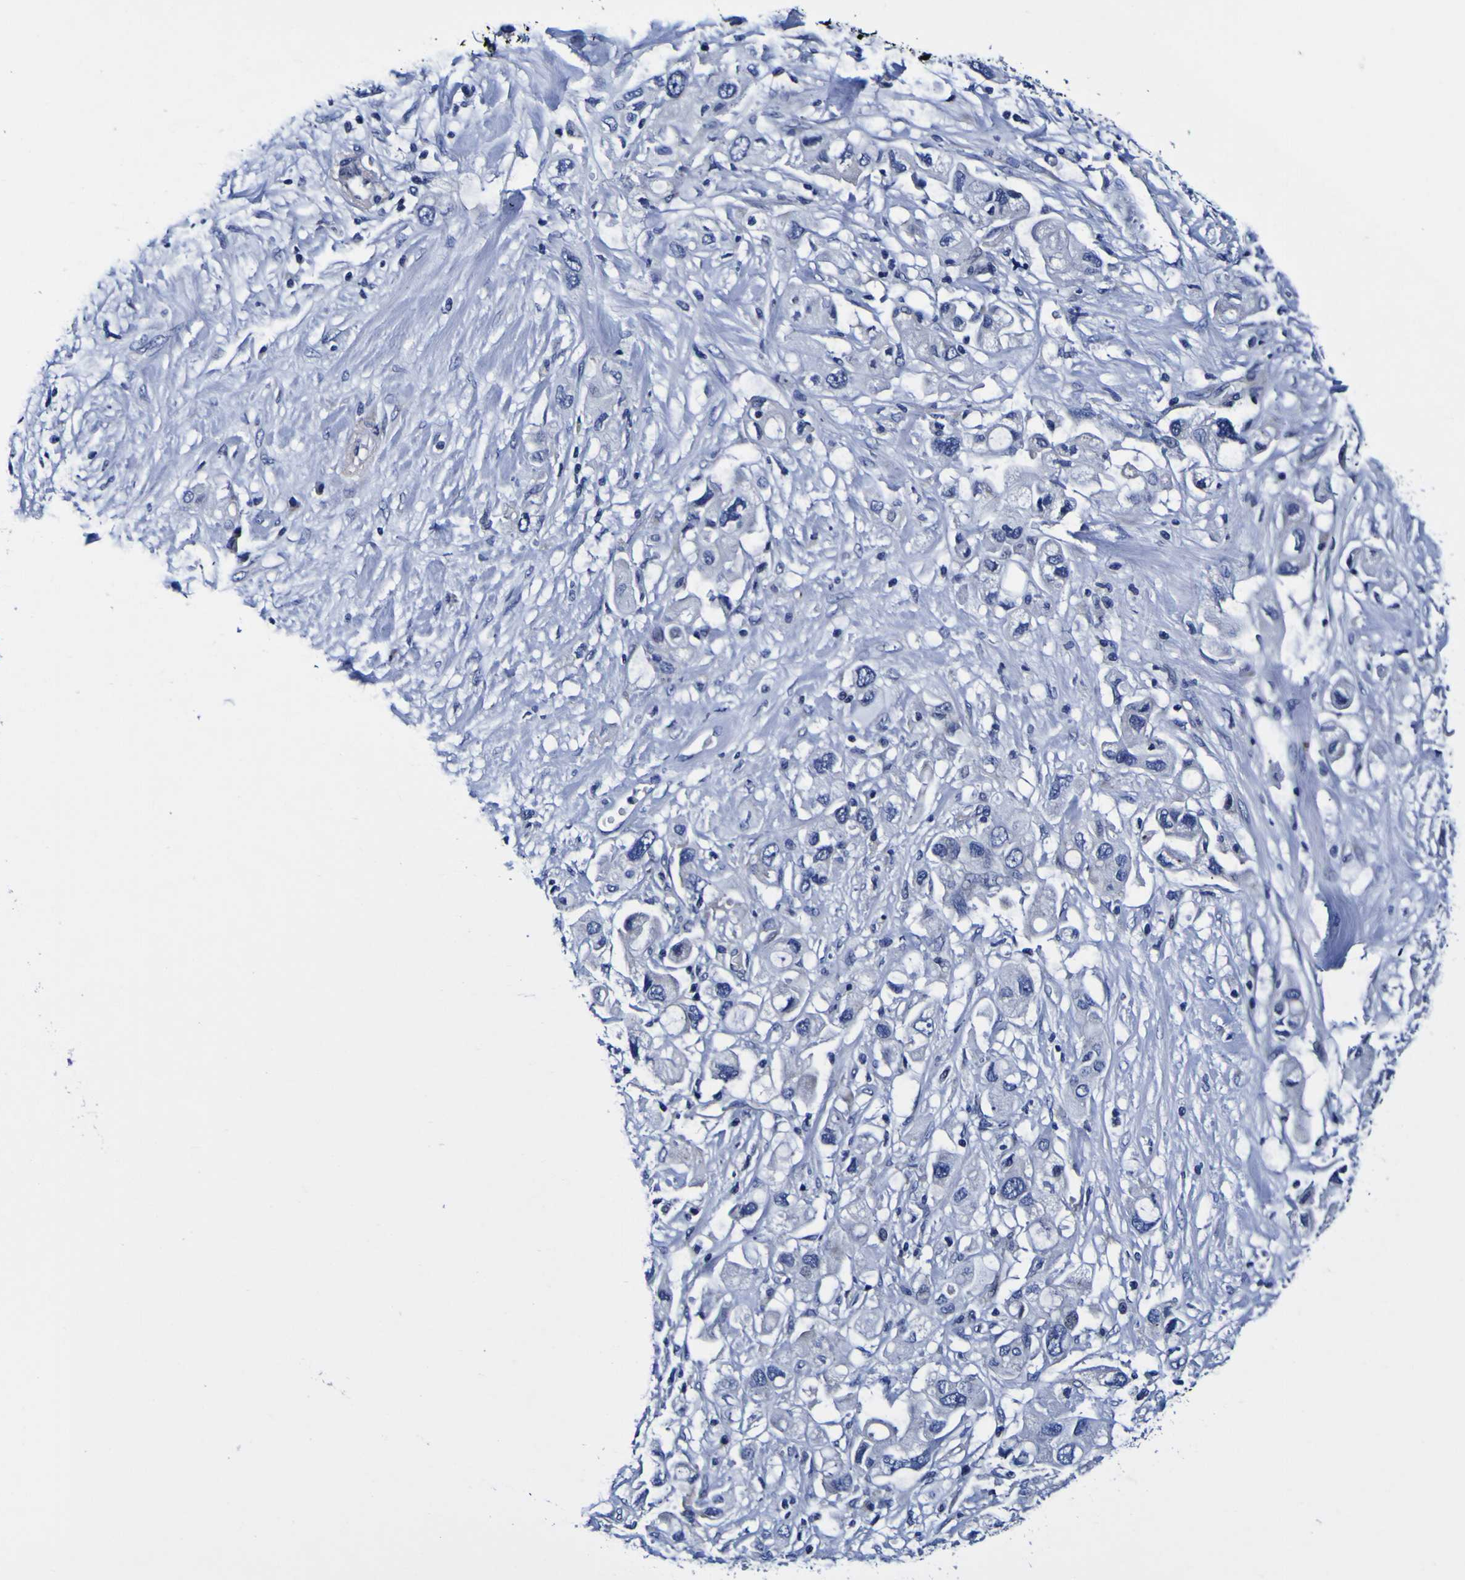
{"staining": {"intensity": "negative", "quantity": "none", "location": "none"}, "tissue": "pancreatic cancer", "cell_type": "Tumor cells", "image_type": "cancer", "snomed": [{"axis": "morphology", "description": "Adenocarcinoma, NOS"}, {"axis": "topography", "description": "Pancreas"}], "caption": "Pancreatic adenocarcinoma was stained to show a protein in brown. There is no significant staining in tumor cells.", "gene": "PDLIM4", "patient": {"sex": "female", "age": 56}}